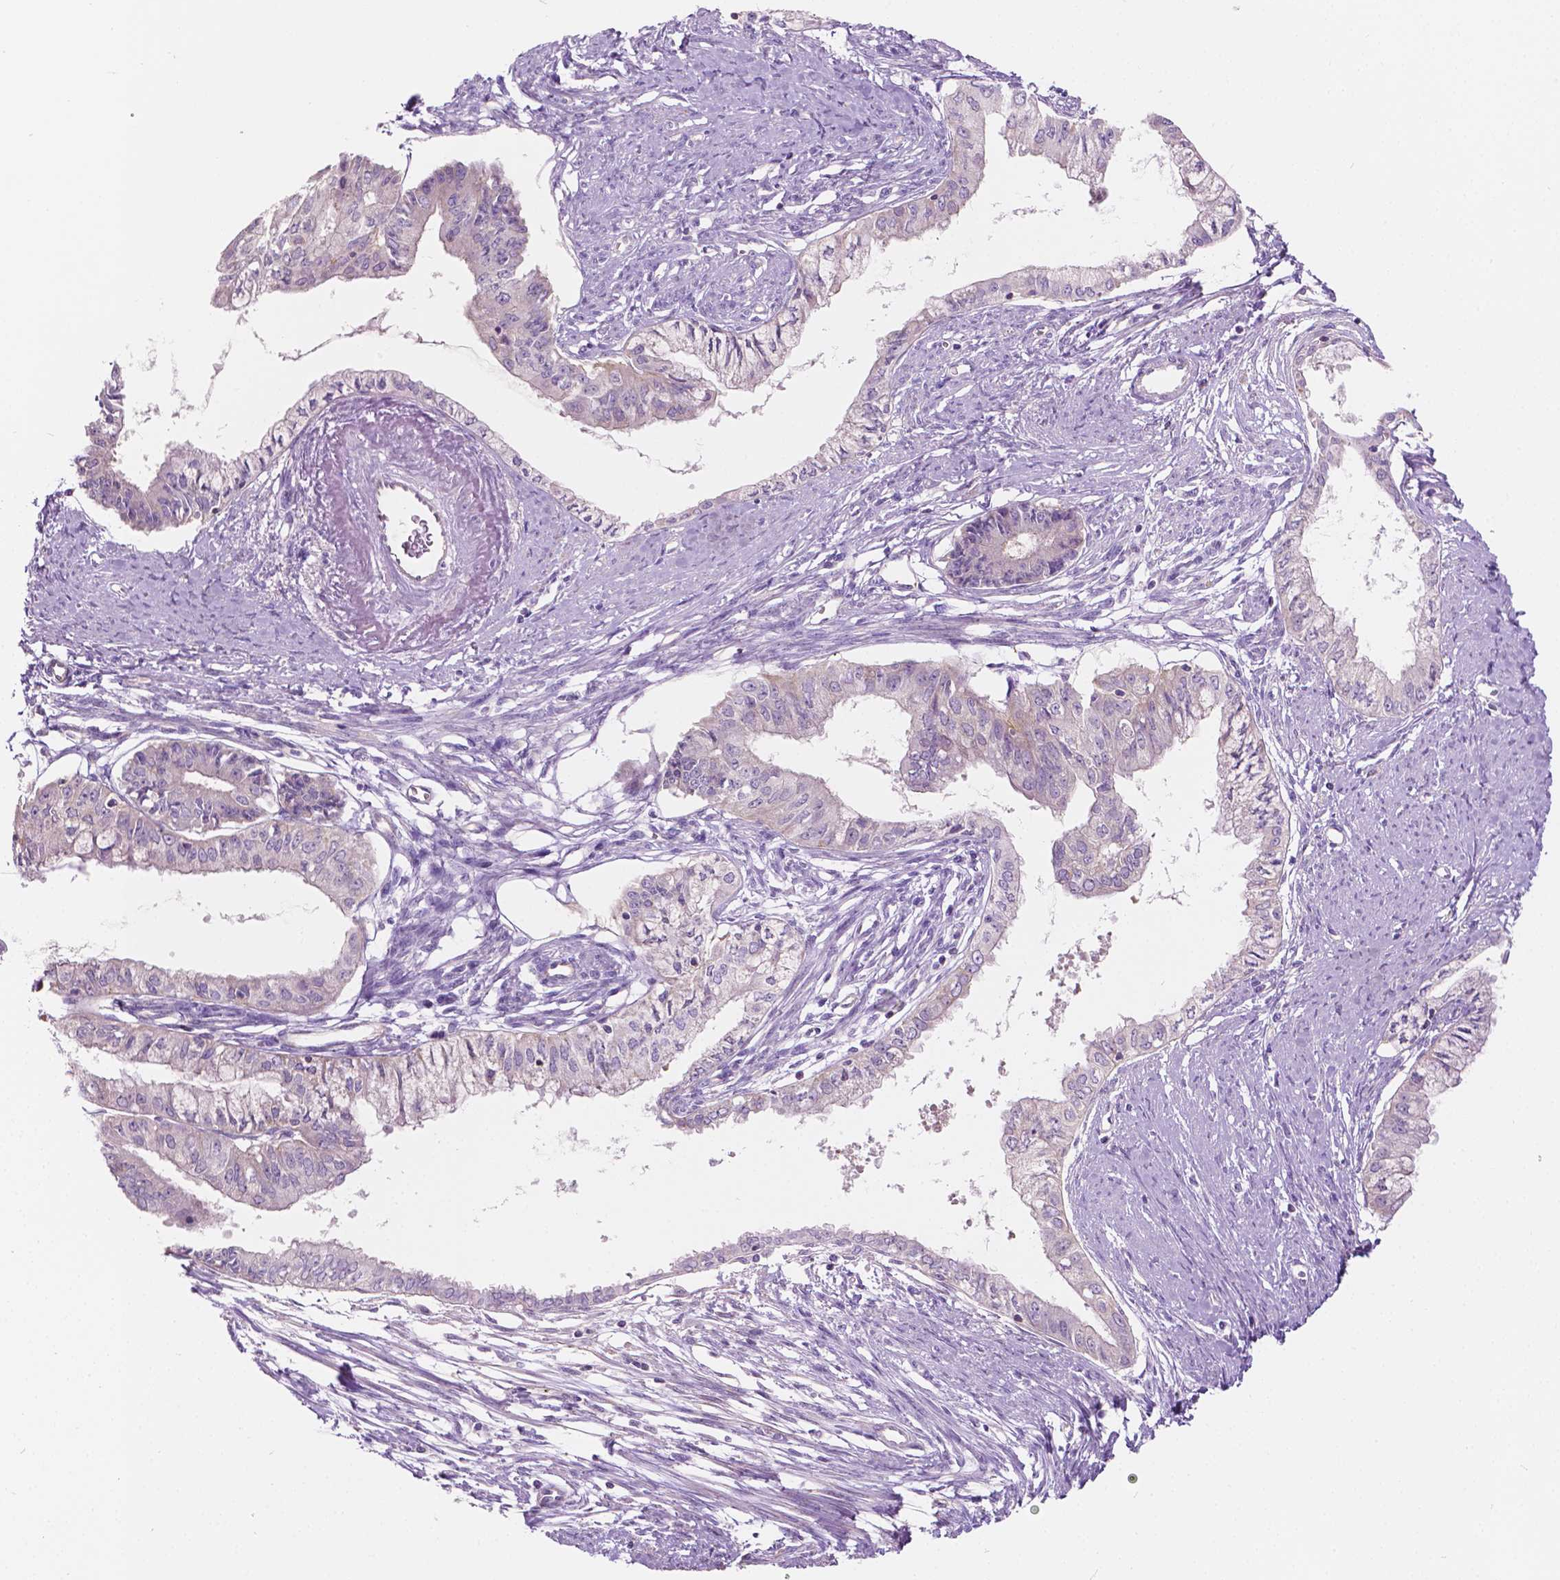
{"staining": {"intensity": "negative", "quantity": "none", "location": "none"}, "tissue": "endometrial cancer", "cell_type": "Tumor cells", "image_type": "cancer", "snomed": [{"axis": "morphology", "description": "Adenocarcinoma, NOS"}, {"axis": "topography", "description": "Endometrium"}], "caption": "DAB (3,3'-diaminobenzidine) immunohistochemical staining of endometrial cancer (adenocarcinoma) reveals no significant positivity in tumor cells.", "gene": "NOS1AP", "patient": {"sex": "female", "age": 76}}